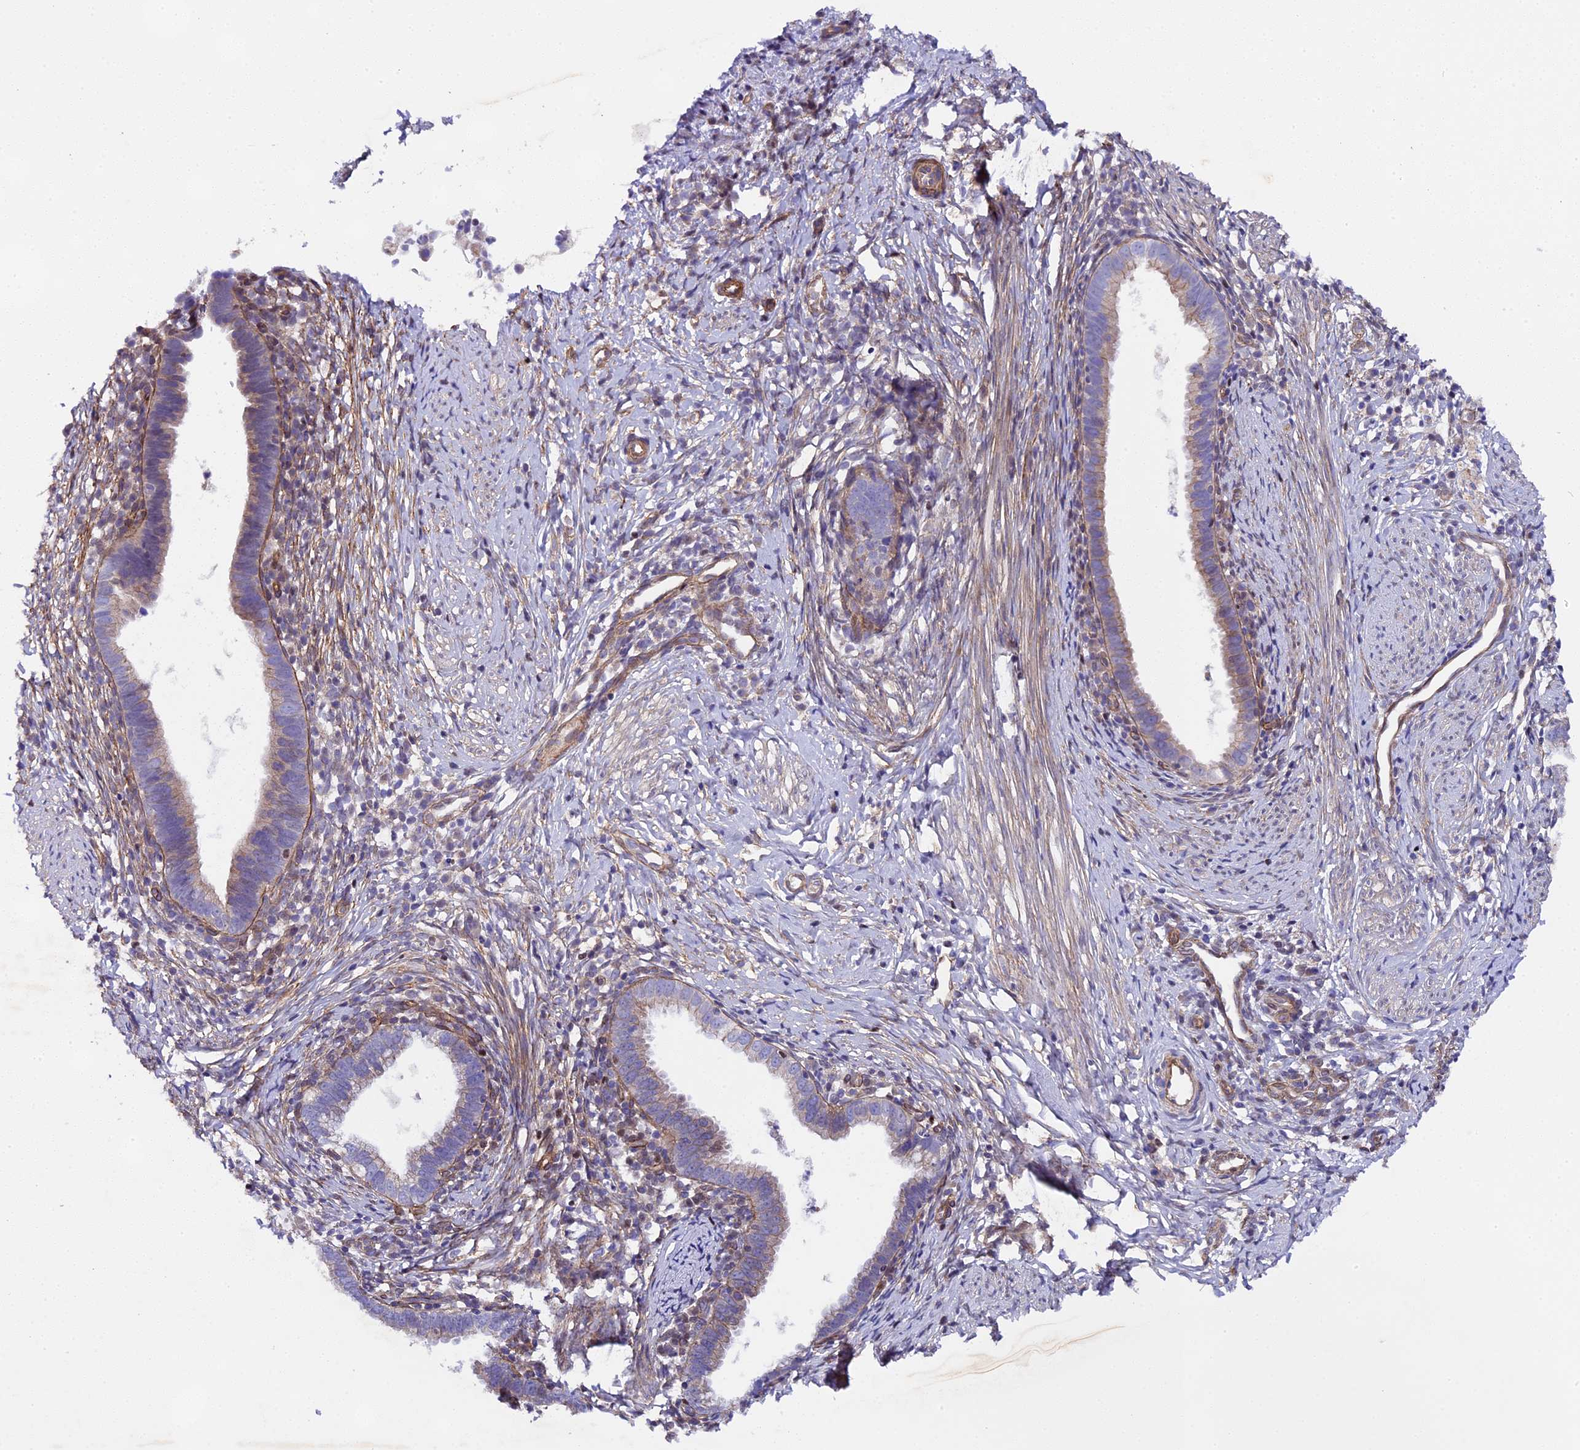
{"staining": {"intensity": "weak", "quantity": "25%-75%", "location": "cytoplasmic/membranous"}, "tissue": "cervical cancer", "cell_type": "Tumor cells", "image_type": "cancer", "snomed": [{"axis": "morphology", "description": "Adenocarcinoma, NOS"}, {"axis": "topography", "description": "Cervix"}], "caption": "This photomicrograph exhibits IHC staining of cervical adenocarcinoma, with low weak cytoplasmic/membranous positivity in approximately 25%-75% of tumor cells.", "gene": "SP4", "patient": {"sex": "female", "age": 36}}